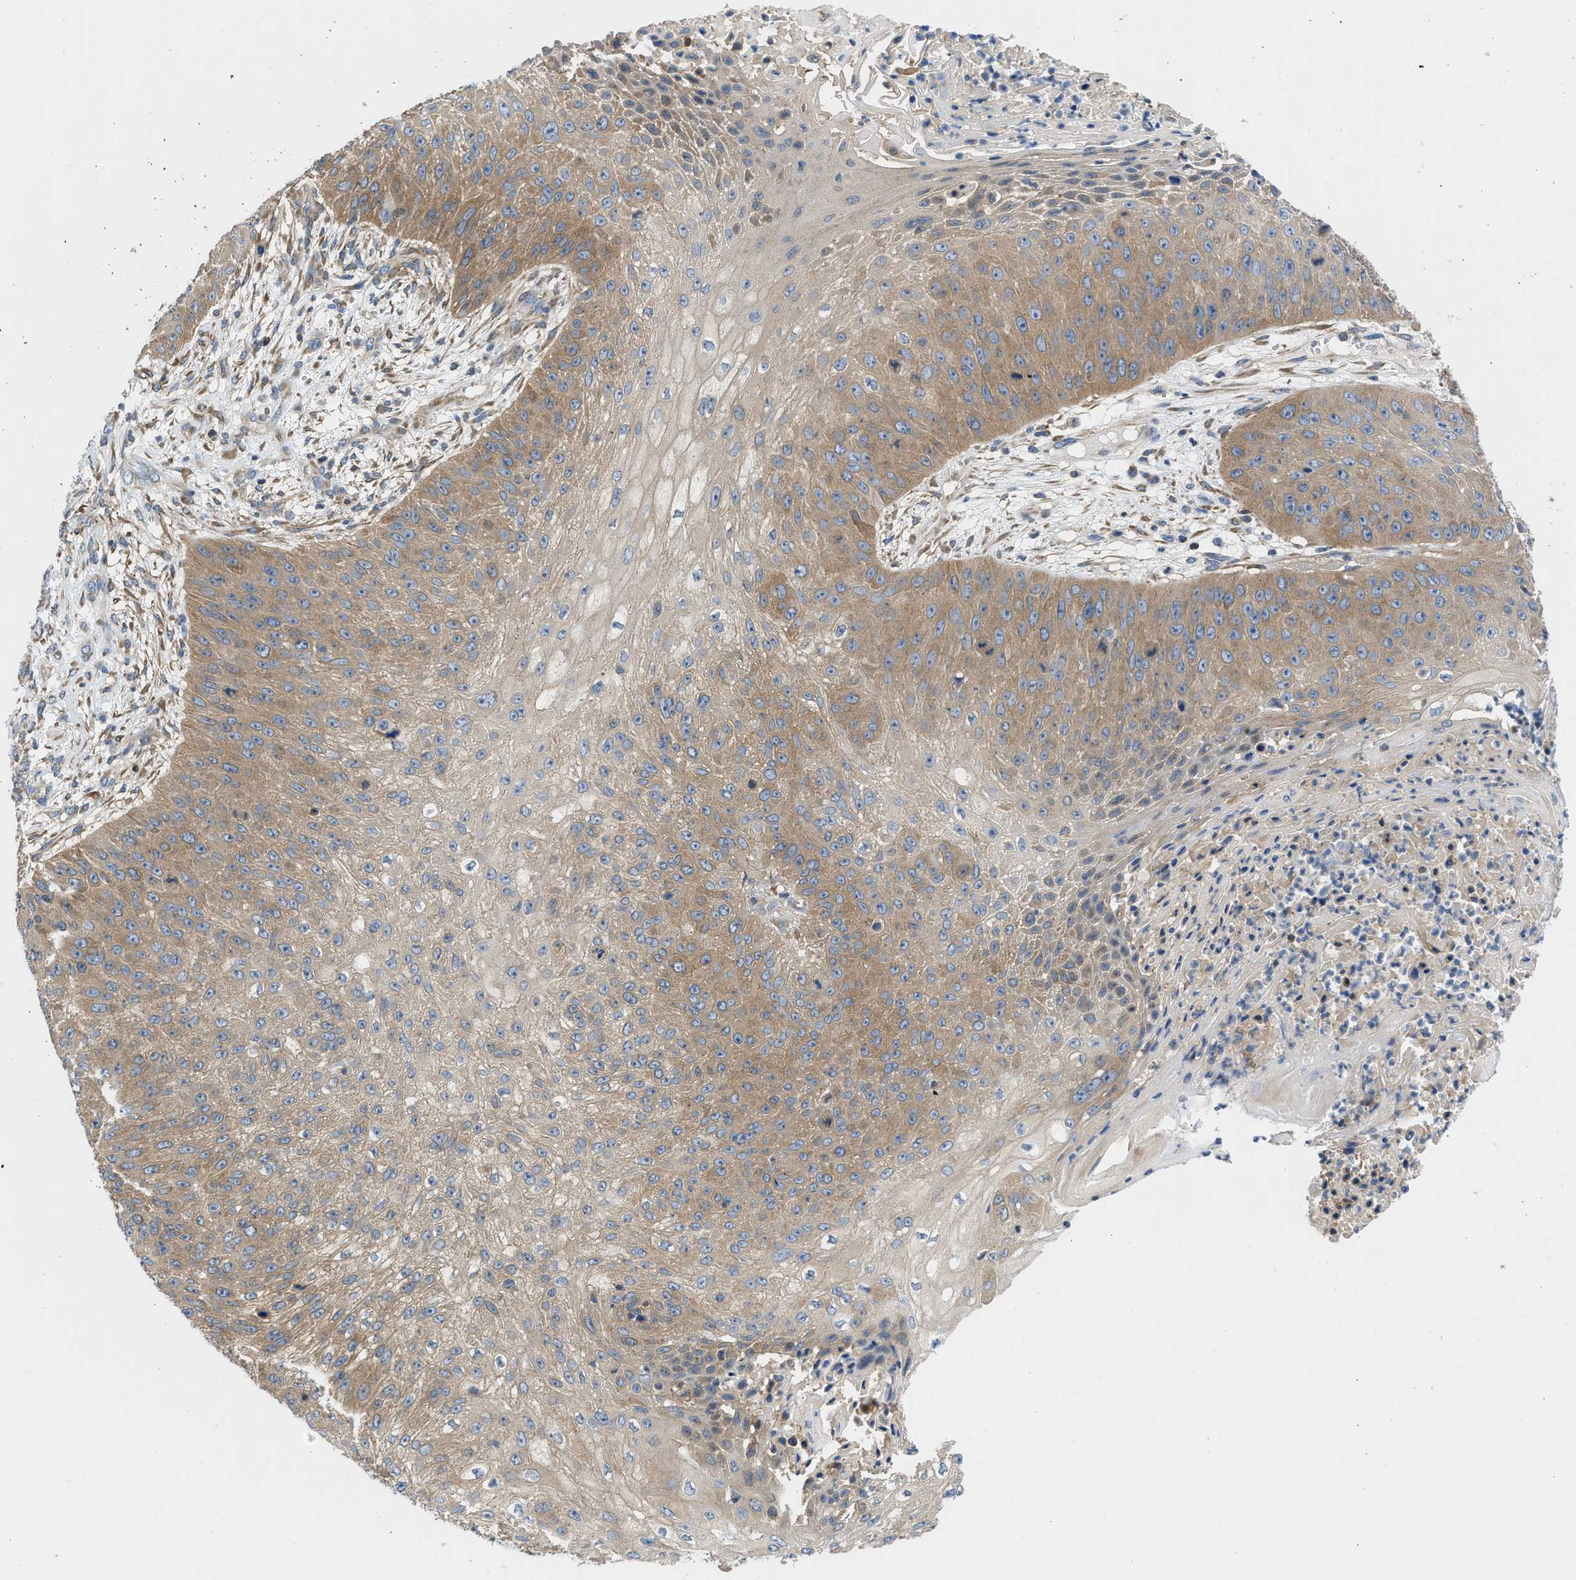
{"staining": {"intensity": "moderate", "quantity": "25%-75%", "location": "cytoplasmic/membranous"}, "tissue": "skin cancer", "cell_type": "Tumor cells", "image_type": "cancer", "snomed": [{"axis": "morphology", "description": "Squamous cell carcinoma, NOS"}, {"axis": "topography", "description": "Skin"}], "caption": "This image displays immunohistochemistry staining of squamous cell carcinoma (skin), with medium moderate cytoplasmic/membranous positivity in approximately 25%-75% of tumor cells.", "gene": "CHKB", "patient": {"sex": "female", "age": 80}}